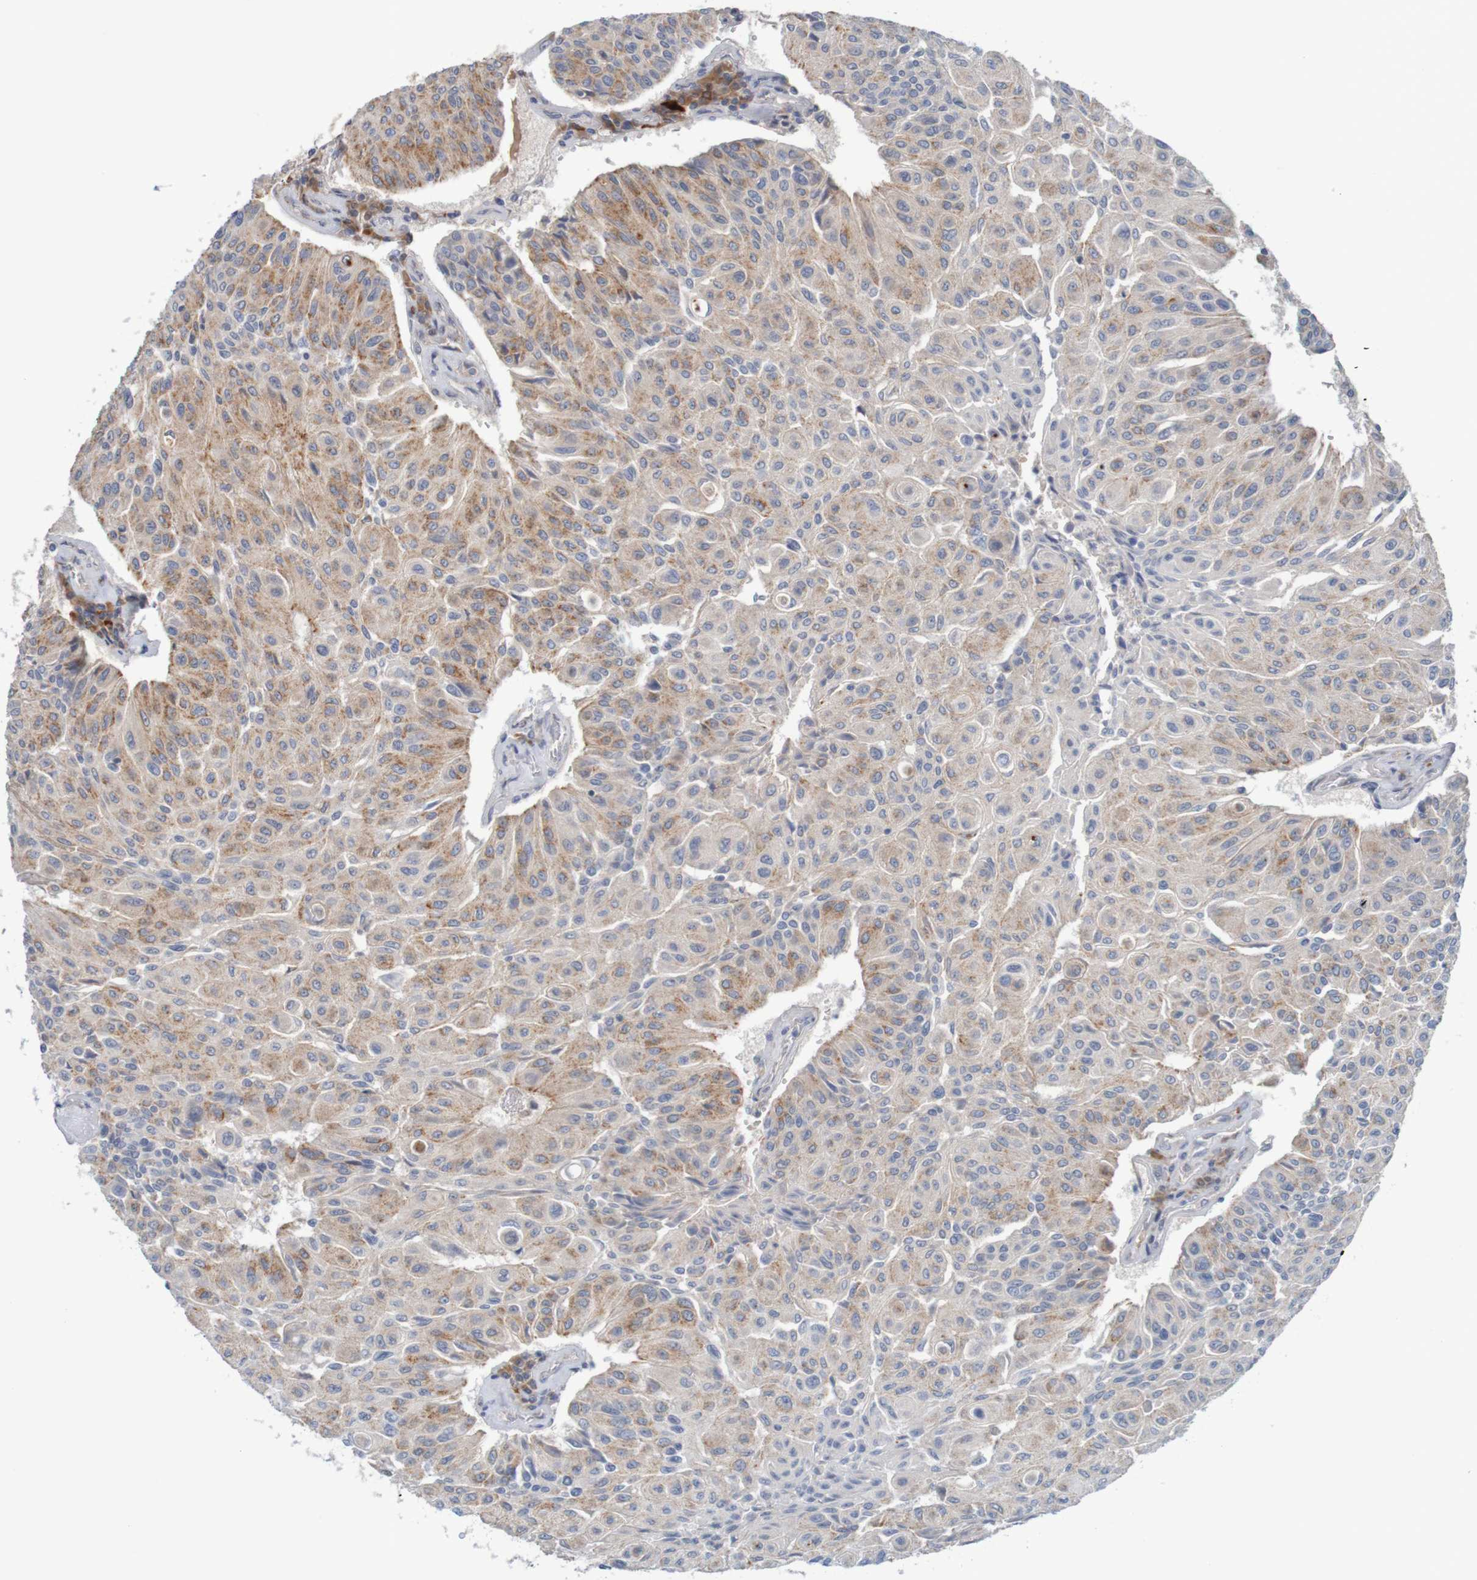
{"staining": {"intensity": "weak", "quantity": ">75%", "location": "cytoplasmic/membranous"}, "tissue": "urothelial cancer", "cell_type": "Tumor cells", "image_type": "cancer", "snomed": [{"axis": "morphology", "description": "Urothelial carcinoma, High grade"}, {"axis": "topography", "description": "Urinary bladder"}], "caption": "Human urothelial cancer stained for a protein (brown) shows weak cytoplasmic/membranous positive staining in approximately >75% of tumor cells.", "gene": "NAV2", "patient": {"sex": "male", "age": 66}}